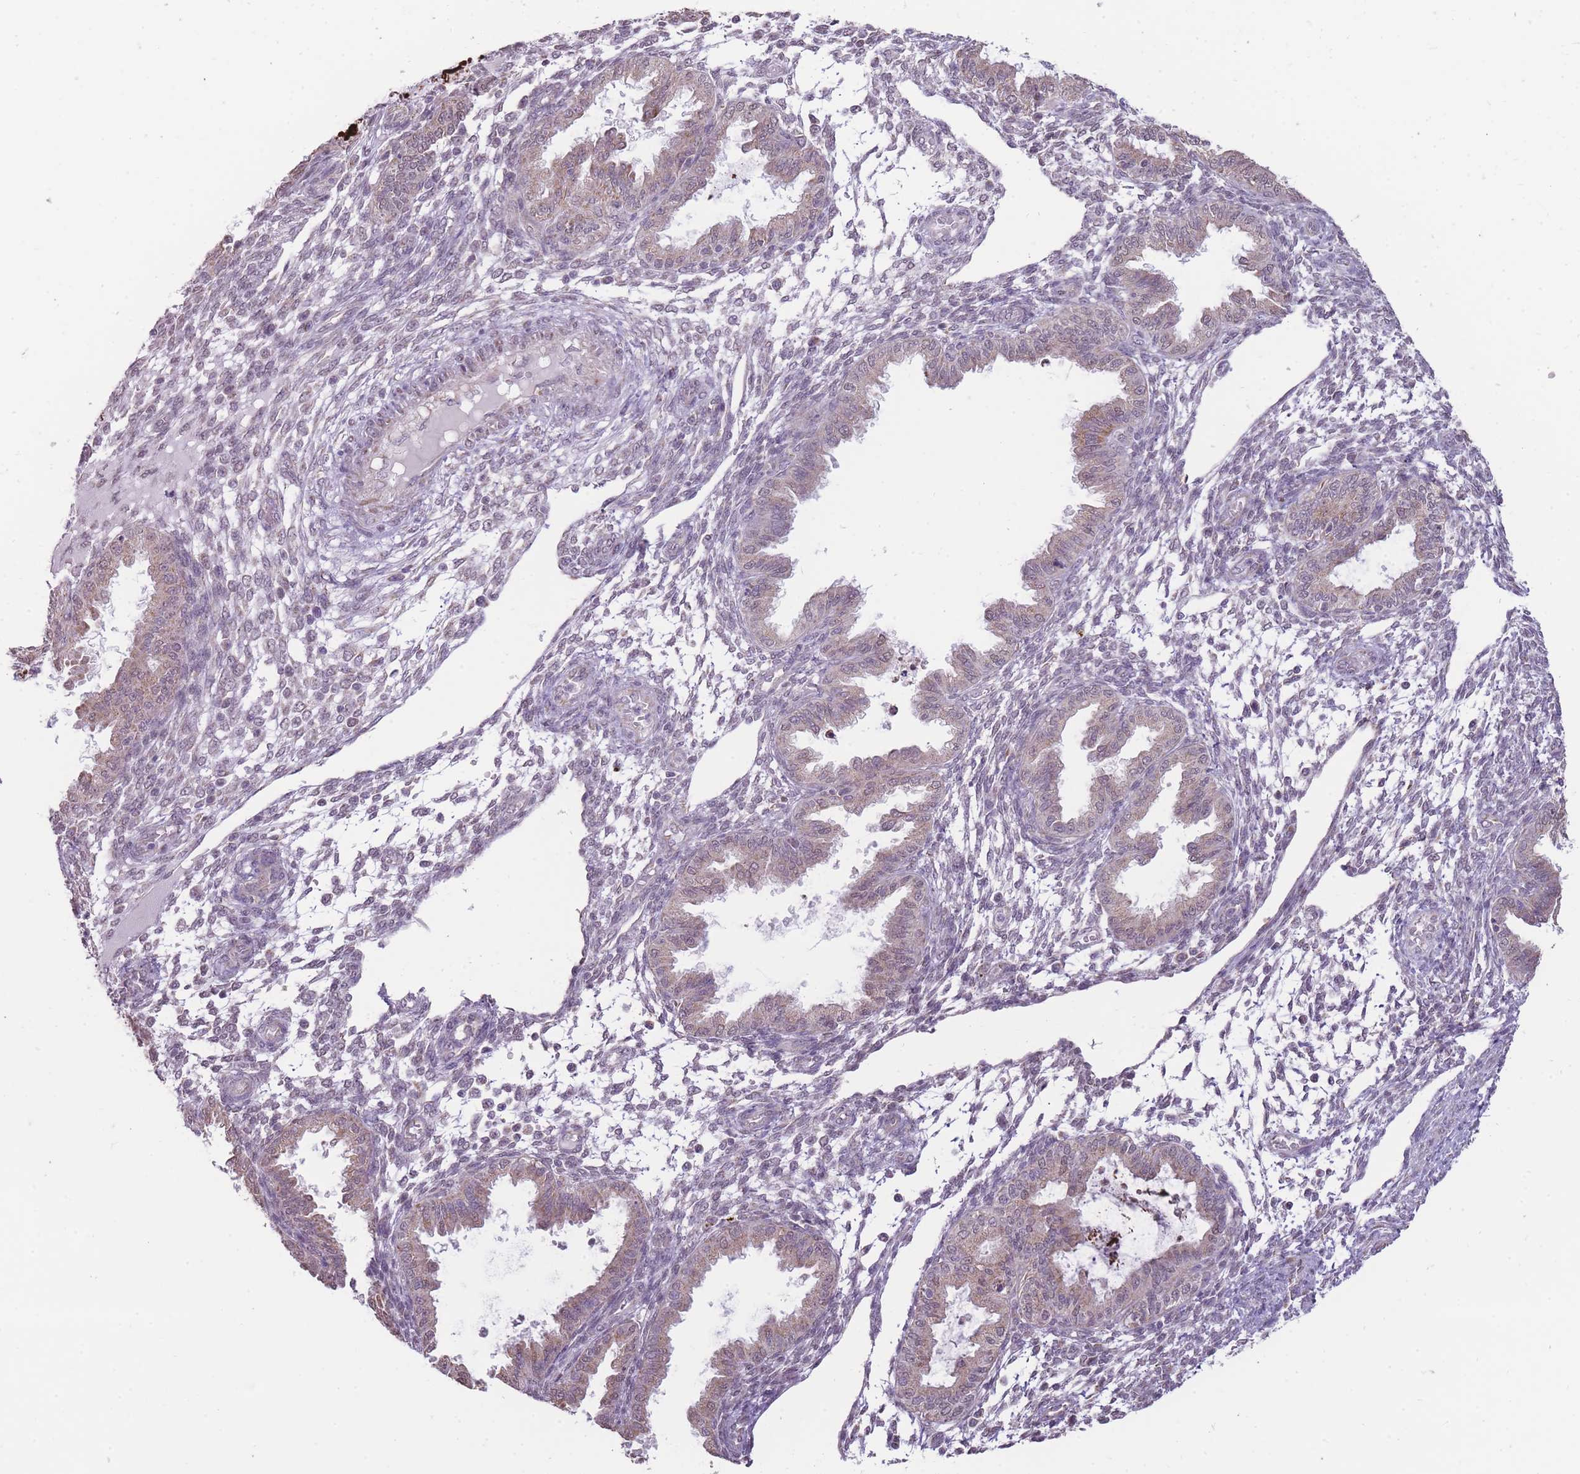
{"staining": {"intensity": "weak", "quantity": "<25%", "location": "cytoplasmic/membranous"}, "tissue": "endometrium", "cell_type": "Cells in endometrial stroma", "image_type": "normal", "snomed": [{"axis": "morphology", "description": "Normal tissue, NOS"}, {"axis": "topography", "description": "Endometrium"}], "caption": "An image of human endometrium is negative for staining in cells in endometrial stroma. The staining was performed using DAB to visualize the protein expression in brown, while the nuclei were stained in blue with hematoxylin (Magnification: 20x).", "gene": "NELL1", "patient": {"sex": "female", "age": 33}}